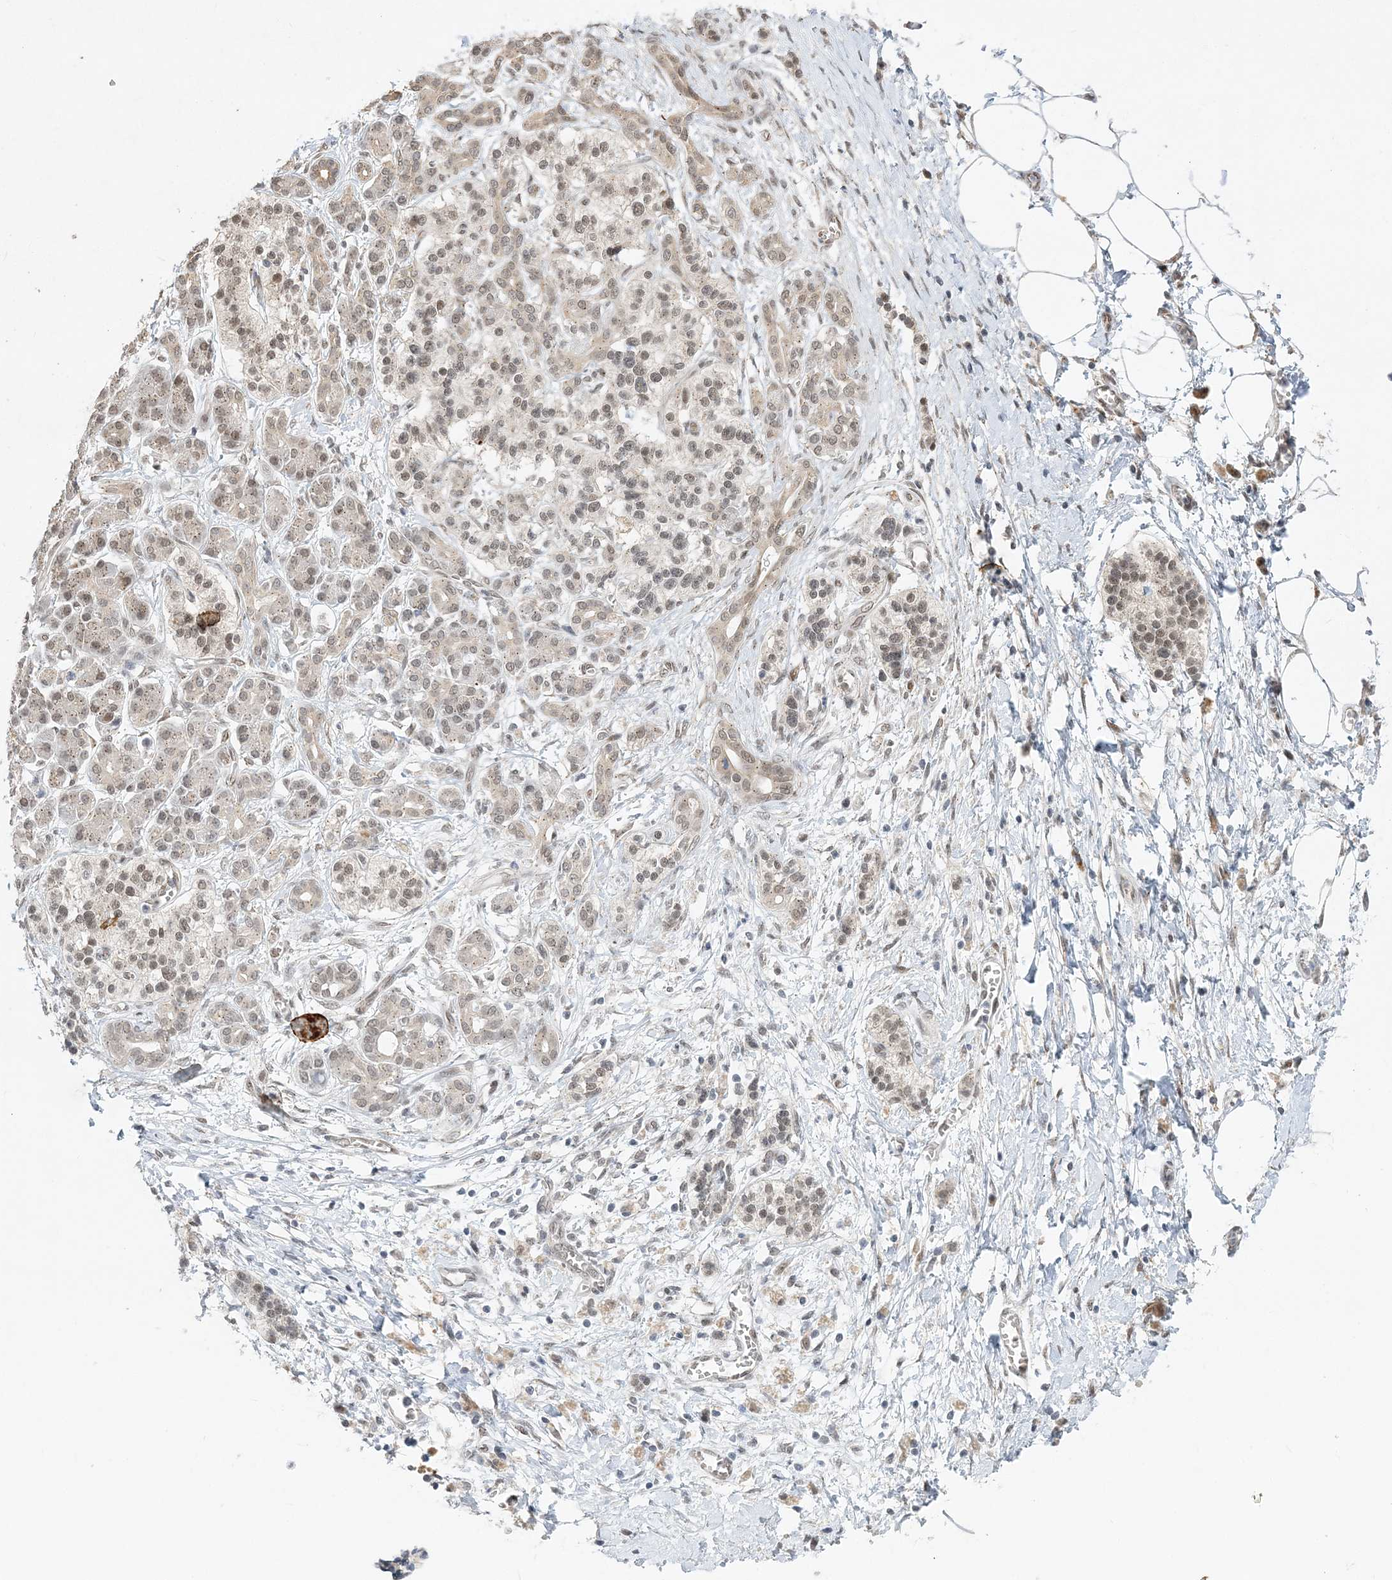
{"staining": {"intensity": "negative", "quantity": "none", "location": "none"}, "tissue": "adipose tissue", "cell_type": "Adipocytes", "image_type": "normal", "snomed": [{"axis": "morphology", "description": "Normal tissue, NOS"}, {"axis": "morphology", "description": "Adenocarcinoma, NOS"}, {"axis": "topography", "description": "Pancreas"}, {"axis": "topography", "description": "Peripheral nerve tissue"}], "caption": "There is no significant positivity in adipocytes of adipose tissue. (Brightfield microscopy of DAB IHC at high magnification).", "gene": "WAC", "patient": {"sex": "male", "age": 59}}